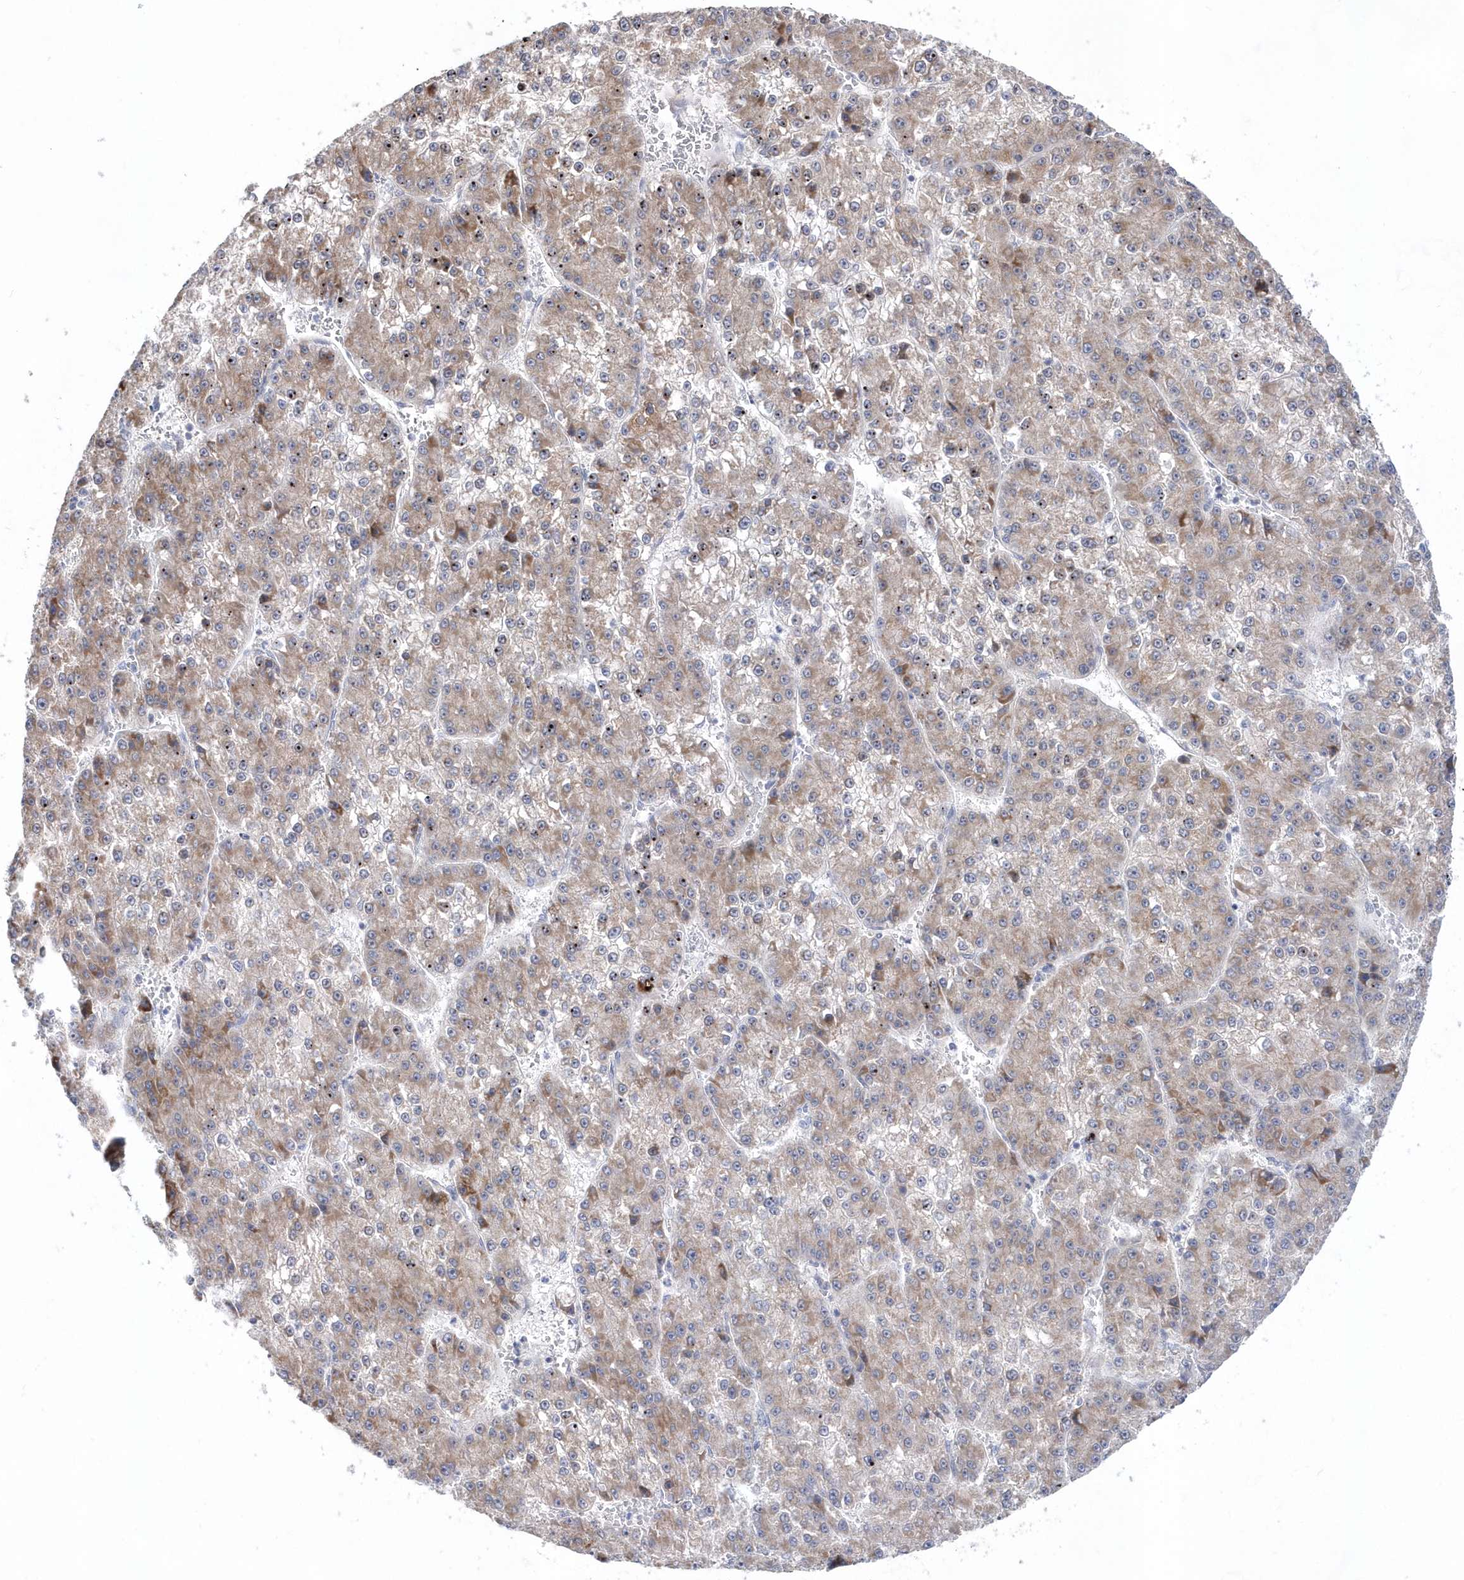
{"staining": {"intensity": "weak", "quantity": ">75%", "location": "cytoplasmic/membranous"}, "tissue": "liver cancer", "cell_type": "Tumor cells", "image_type": "cancer", "snomed": [{"axis": "morphology", "description": "Carcinoma, Hepatocellular, NOS"}, {"axis": "topography", "description": "Liver"}], "caption": "Immunohistochemical staining of hepatocellular carcinoma (liver) shows low levels of weak cytoplasmic/membranous expression in approximately >75% of tumor cells.", "gene": "BDH2", "patient": {"sex": "female", "age": 73}}